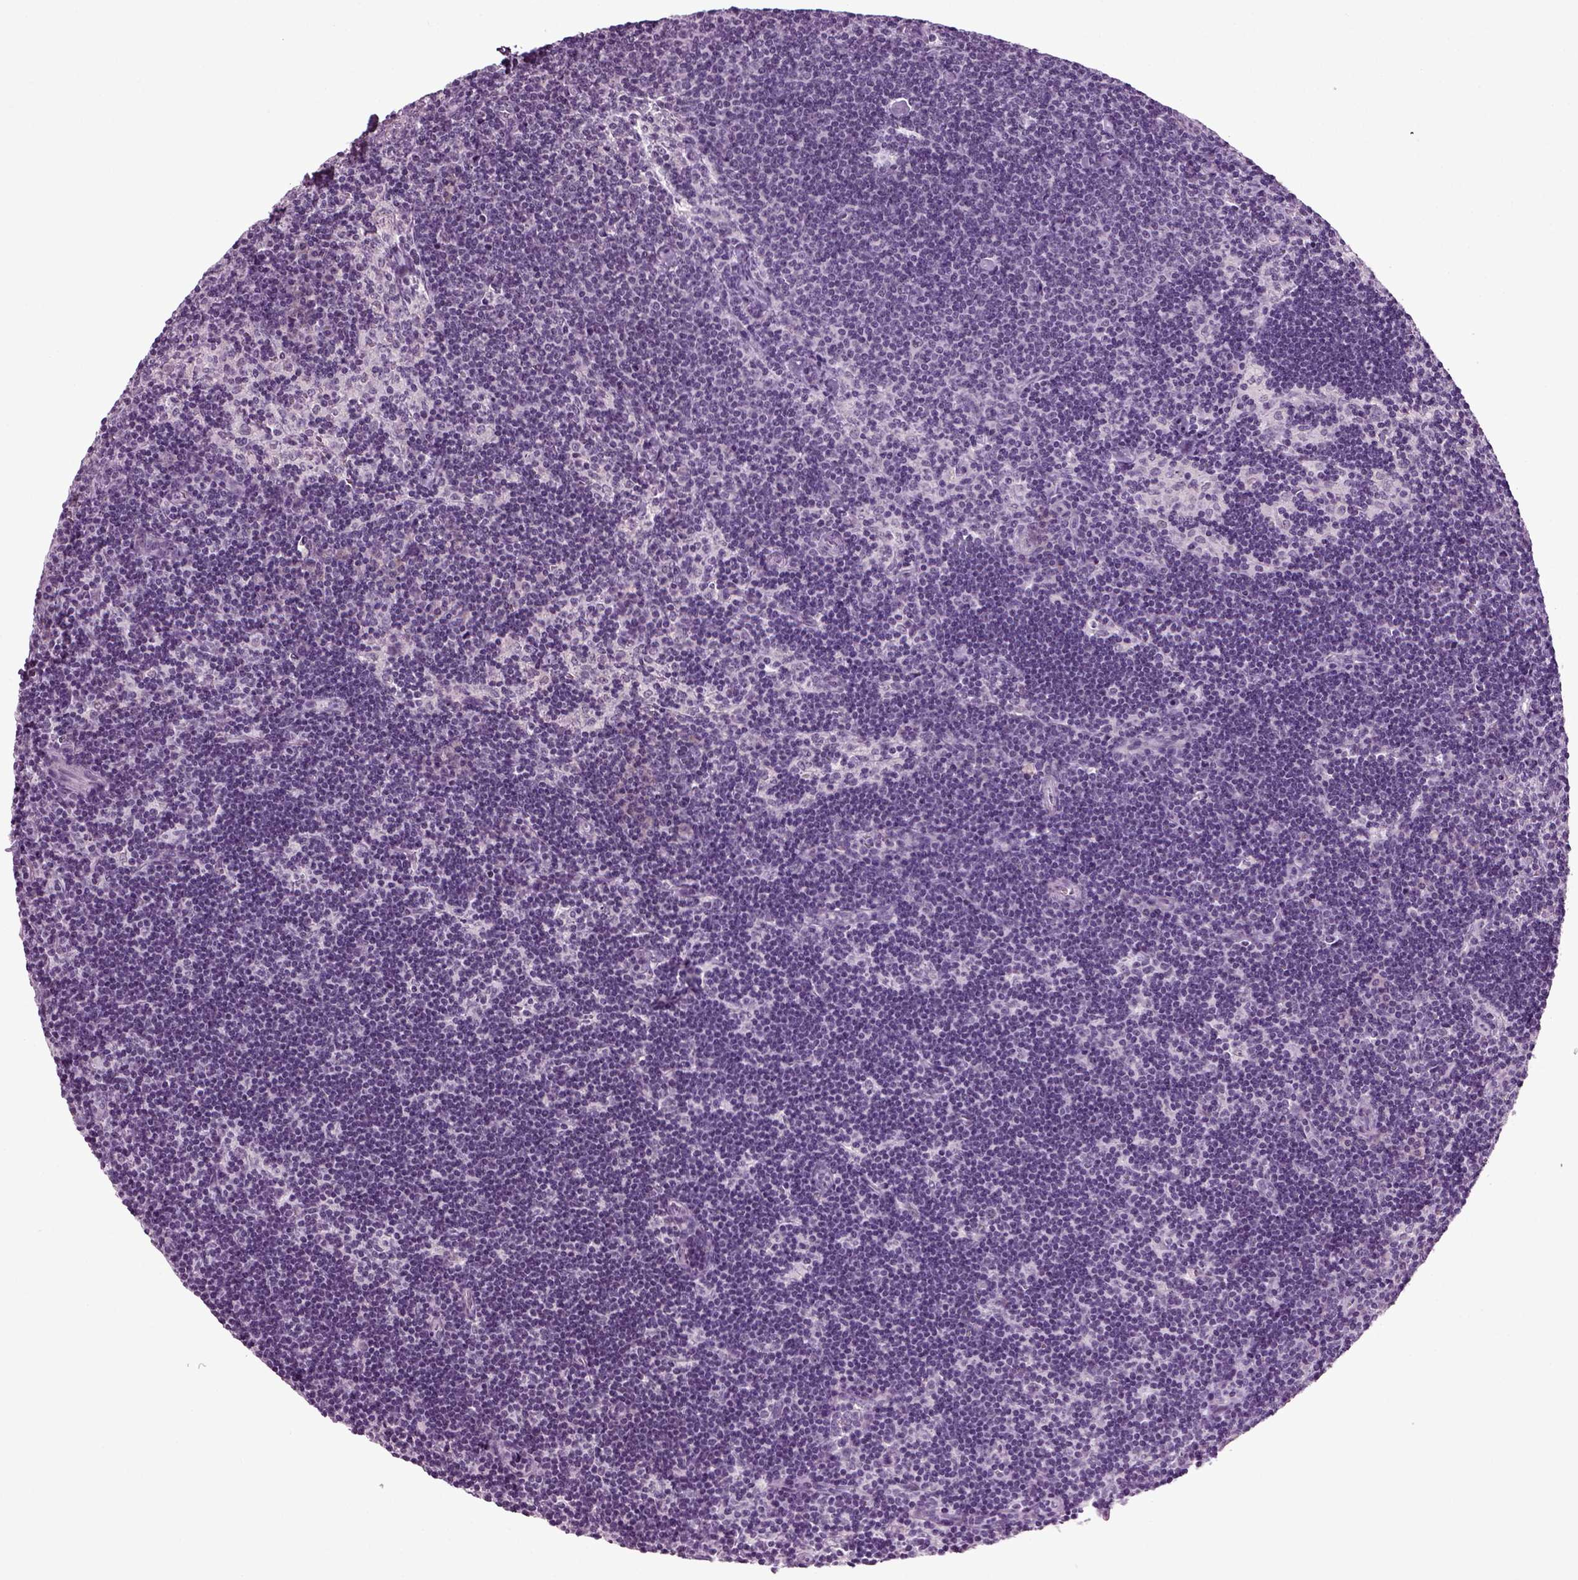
{"staining": {"intensity": "negative", "quantity": "none", "location": "none"}, "tissue": "lymph node", "cell_type": "Germinal center cells", "image_type": "normal", "snomed": [{"axis": "morphology", "description": "Normal tissue, NOS"}, {"axis": "topography", "description": "Lymph node"}], "caption": "Immunohistochemistry (IHC) of benign human lymph node displays no positivity in germinal center cells.", "gene": "SPATA17", "patient": {"sex": "female", "age": 34}}